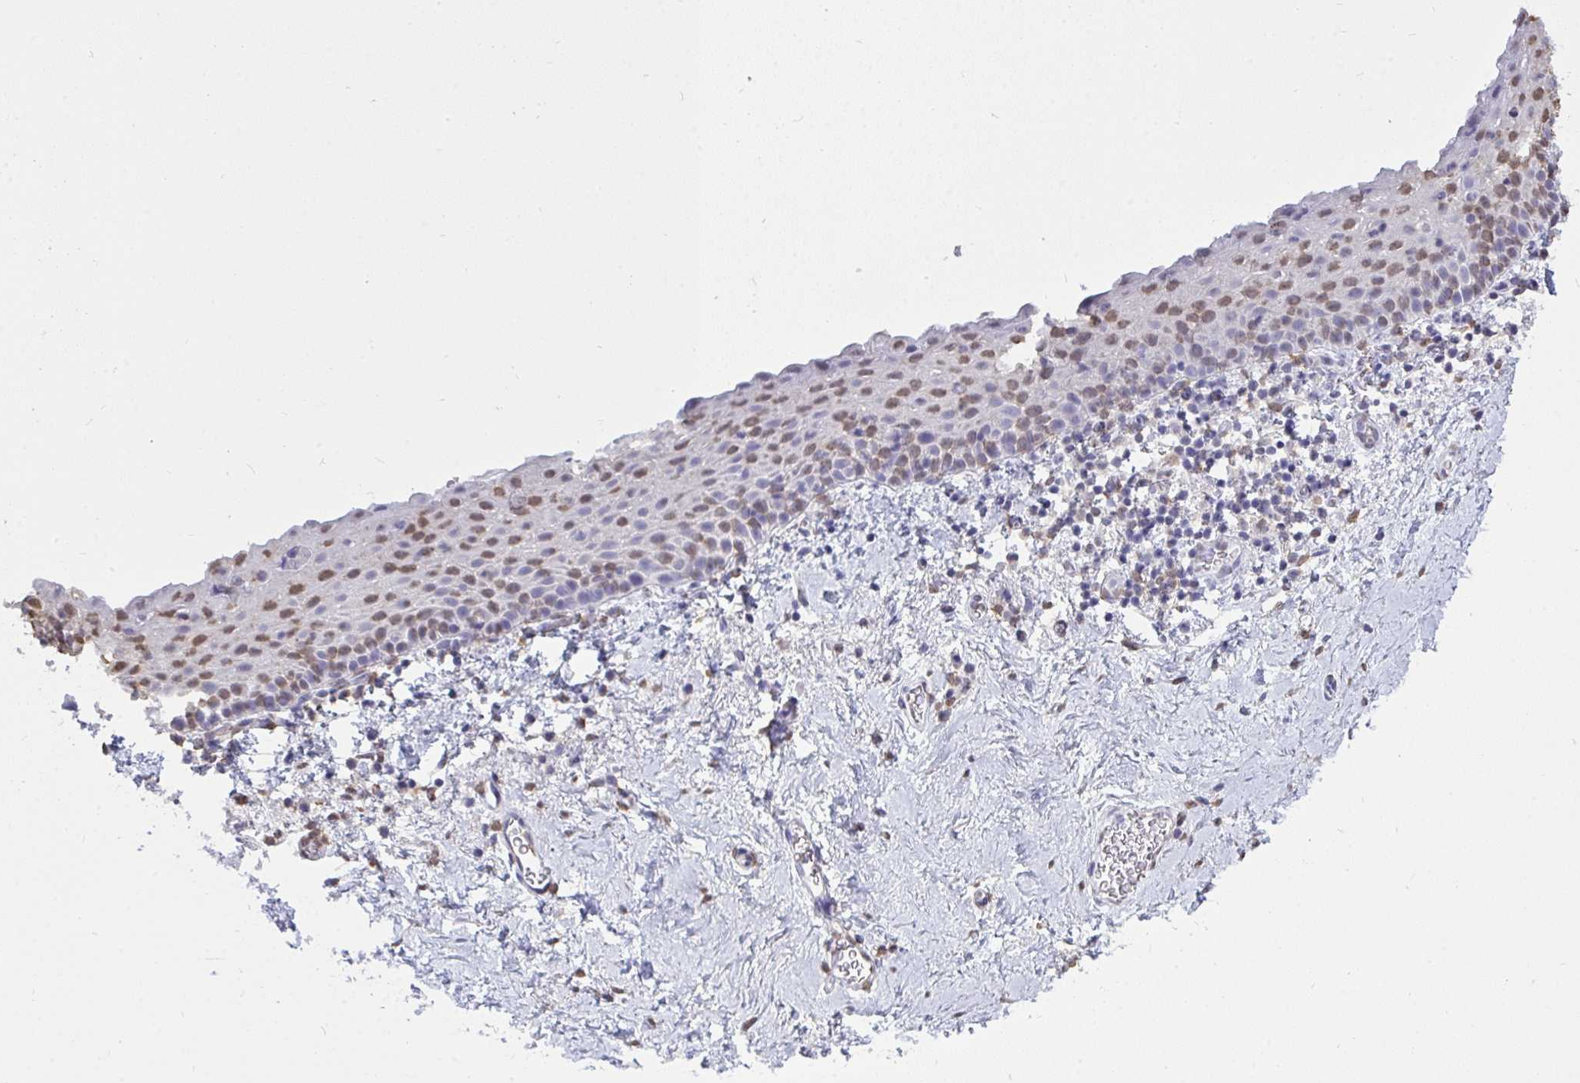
{"staining": {"intensity": "moderate", "quantity": "25%-75%", "location": "nuclear"}, "tissue": "vagina", "cell_type": "Squamous epithelial cells", "image_type": "normal", "snomed": [{"axis": "morphology", "description": "Normal tissue, NOS"}, {"axis": "topography", "description": "Vagina"}], "caption": "High-magnification brightfield microscopy of unremarkable vagina stained with DAB (brown) and counterstained with hematoxylin (blue). squamous epithelial cells exhibit moderate nuclear positivity is seen in about25%-75% of cells.", "gene": "SEMA6B", "patient": {"sex": "female", "age": 61}}